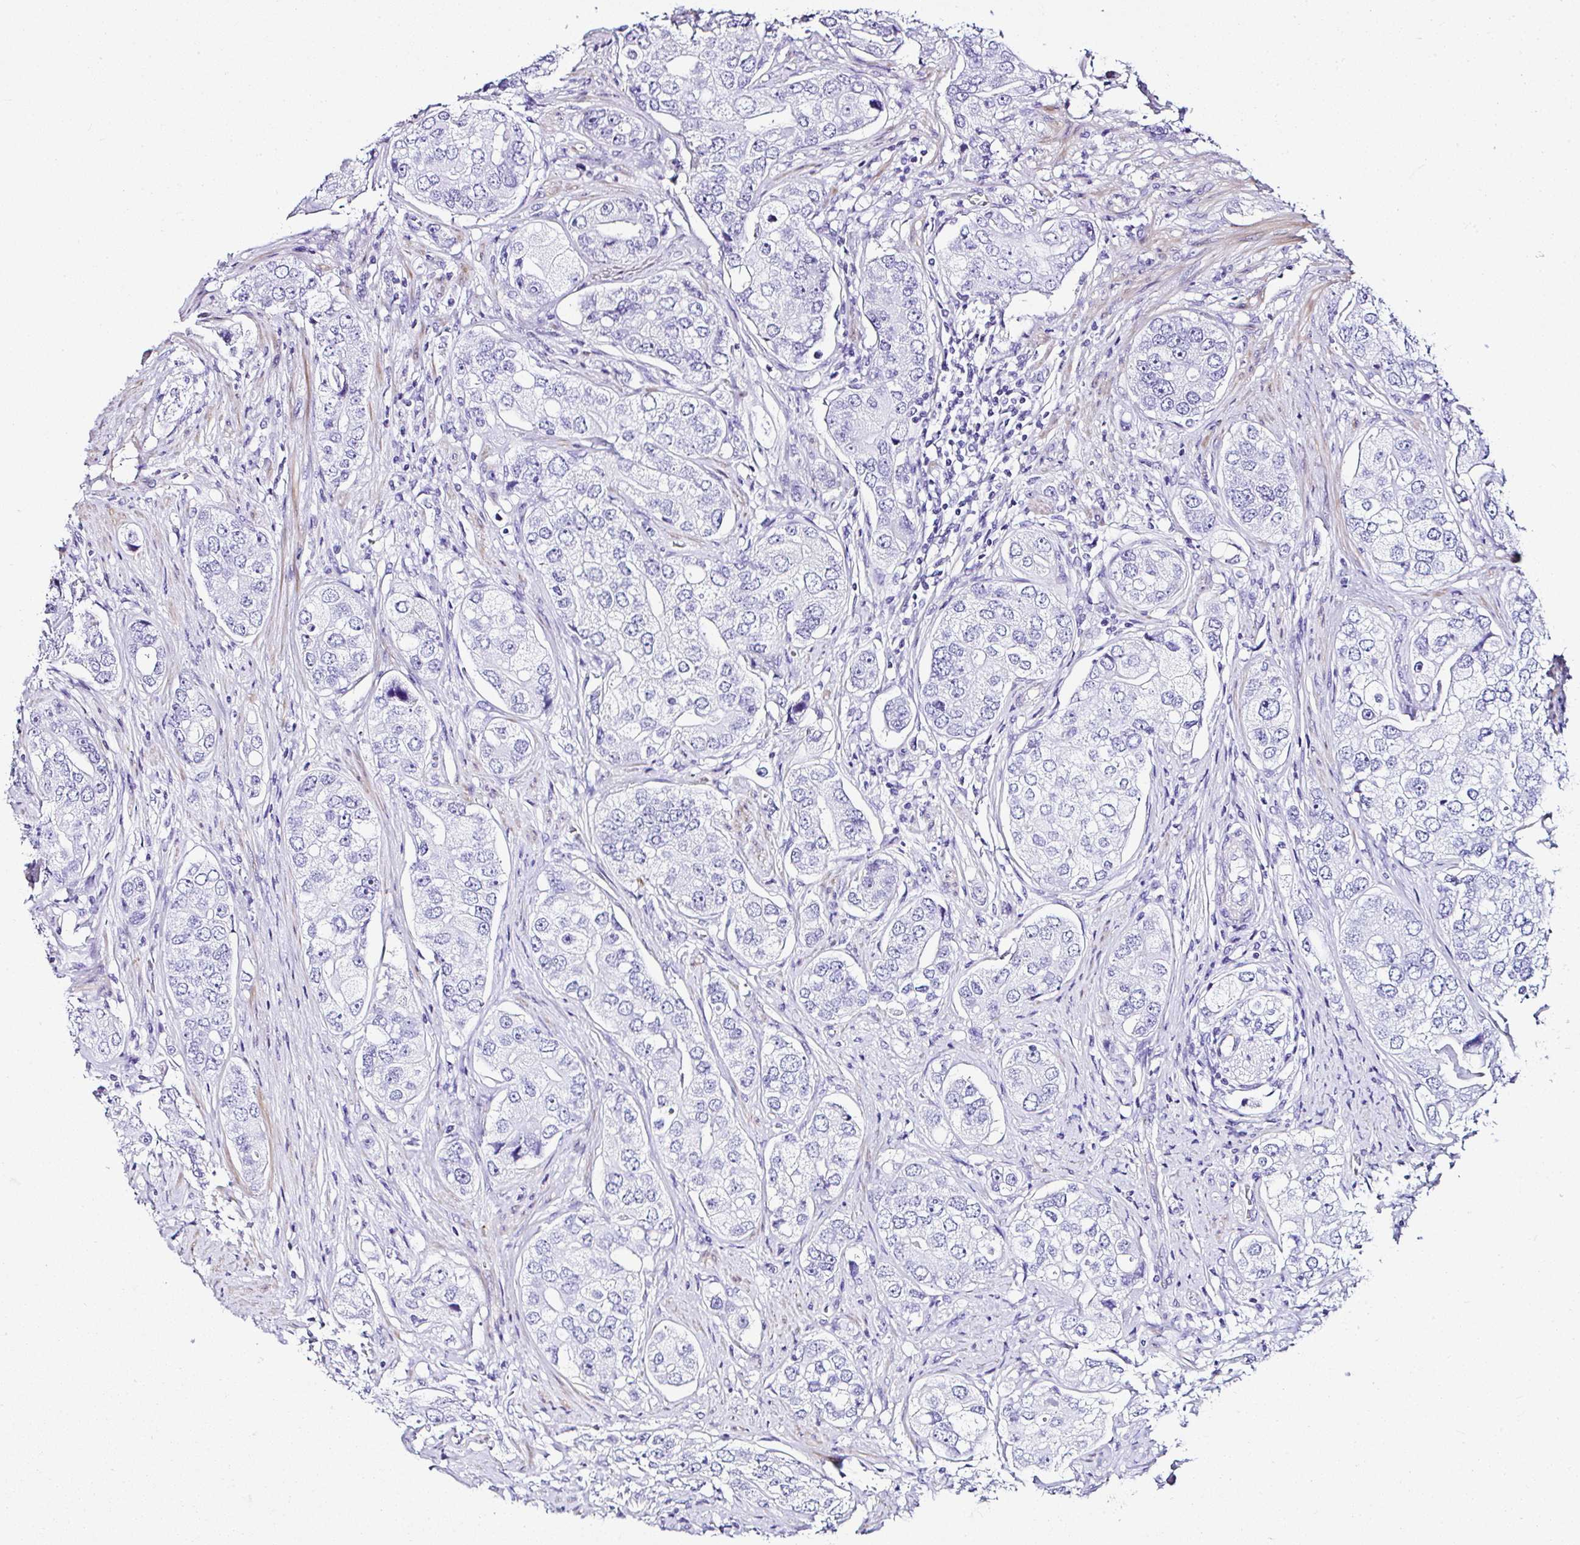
{"staining": {"intensity": "negative", "quantity": "none", "location": "none"}, "tissue": "prostate cancer", "cell_type": "Tumor cells", "image_type": "cancer", "snomed": [{"axis": "morphology", "description": "Adenocarcinoma, High grade"}, {"axis": "topography", "description": "Prostate"}], "caption": "Immunohistochemical staining of human prostate cancer shows no significant expression in tumor cells.", "gene": "DEPDC5", "patient": {"sex": "male", "age": 60}}